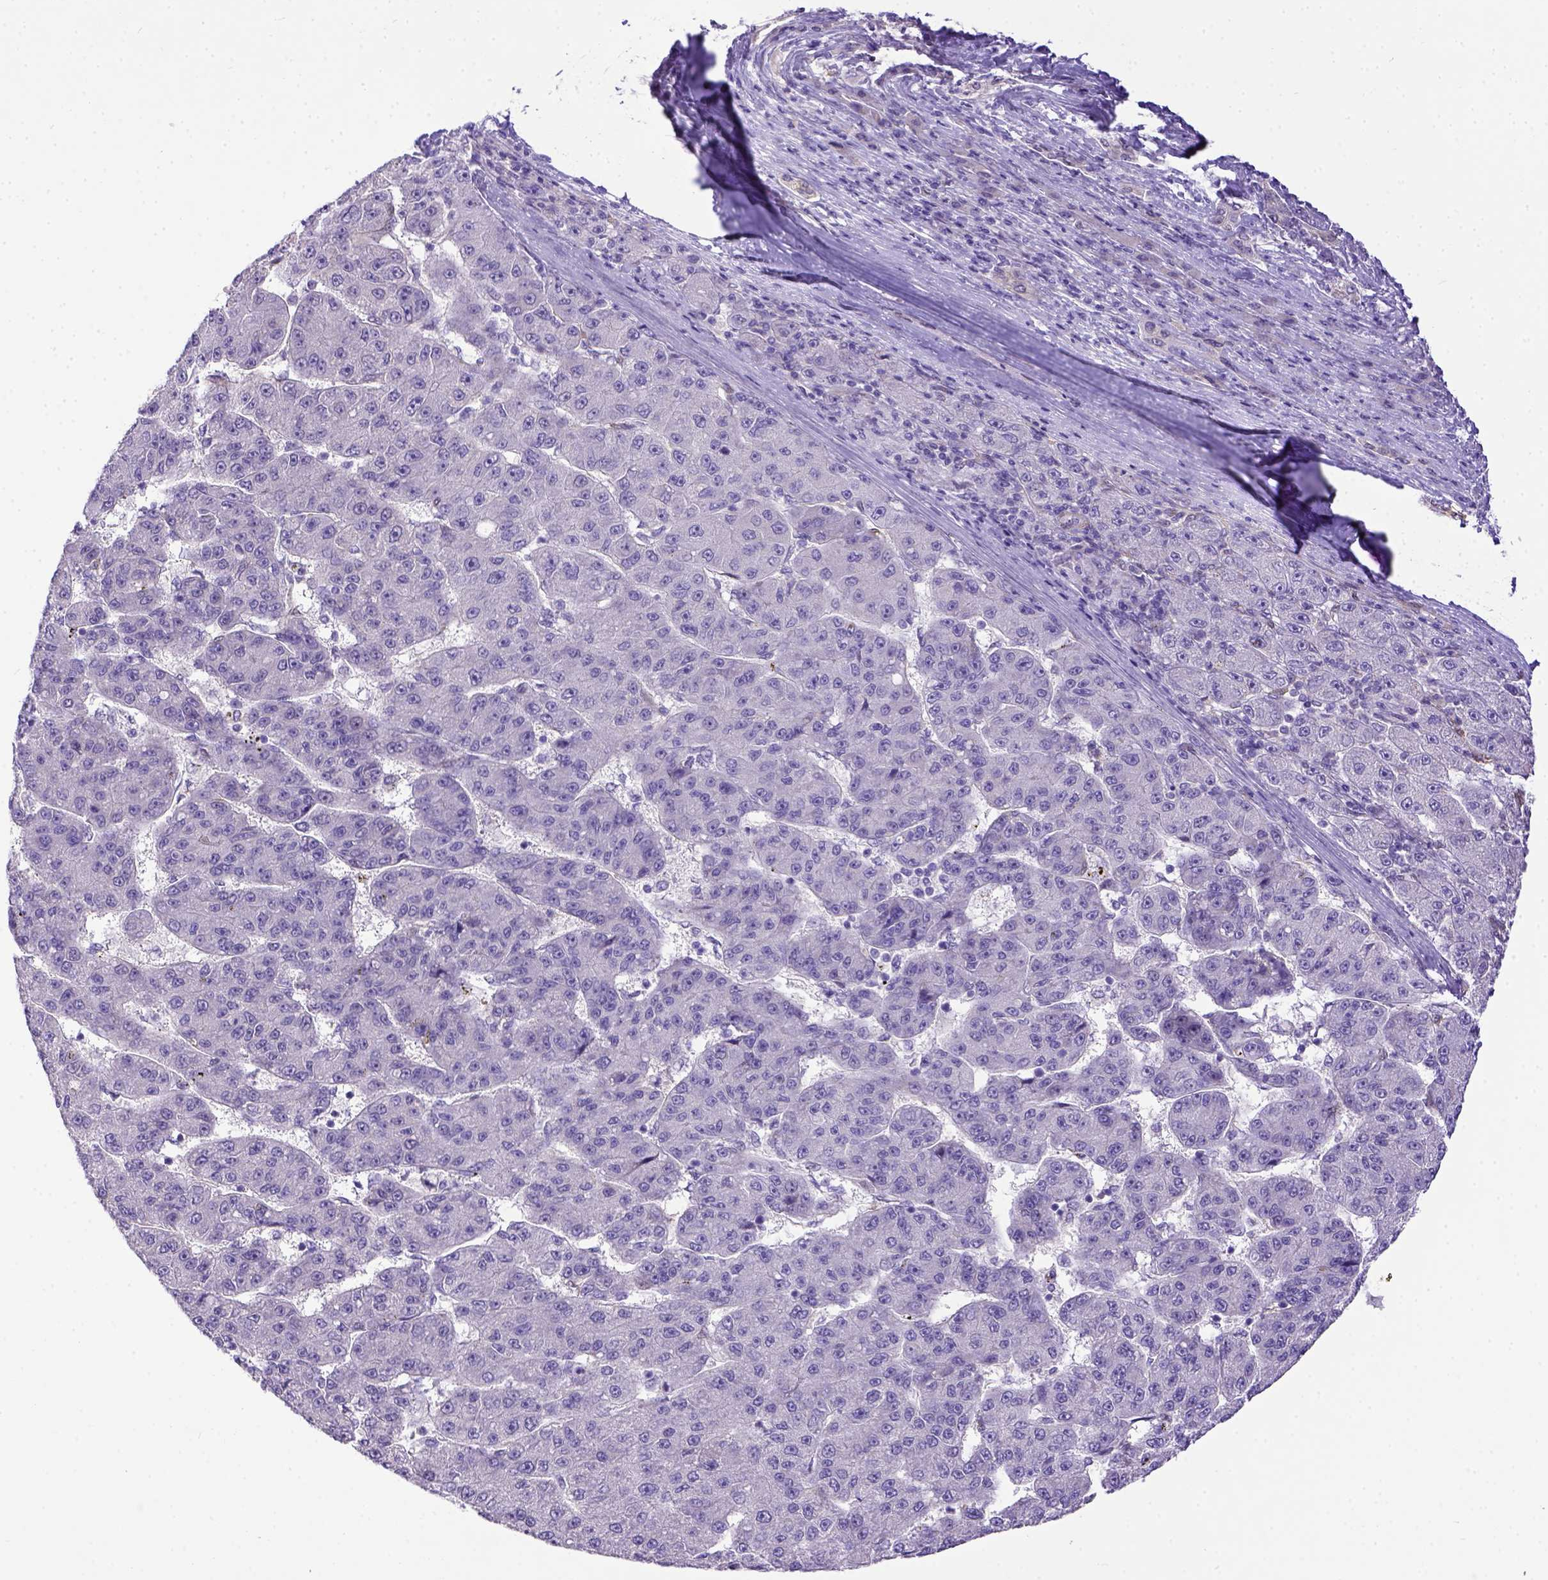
{"staining": {"intensity": "negative", "quantity": "none", "location": "none"}, "tissue": "liver cancer", "cell_type": "Tumor cells", "image_type": "cancer", "snomed": [{"axis": "morphology", "description": "Carcinoma, Hepatocellular, NOS"}, {"axis": "topography", "description": "Liver"}], "caption": "High magnification brightfield microscopy of liver hepatocellular carcinoma stained with DAB (brown) and counterstained with hematoxylin (blue): tumor cells show no significant expression. (Stains: DAB immunohistochemistry (IHC) with hematoxylin counter stain, Microscopy: brightfield microscopy at high magnification).", "gene": "BTN1A1", "patient": {"sex": "male", "age": 67}}